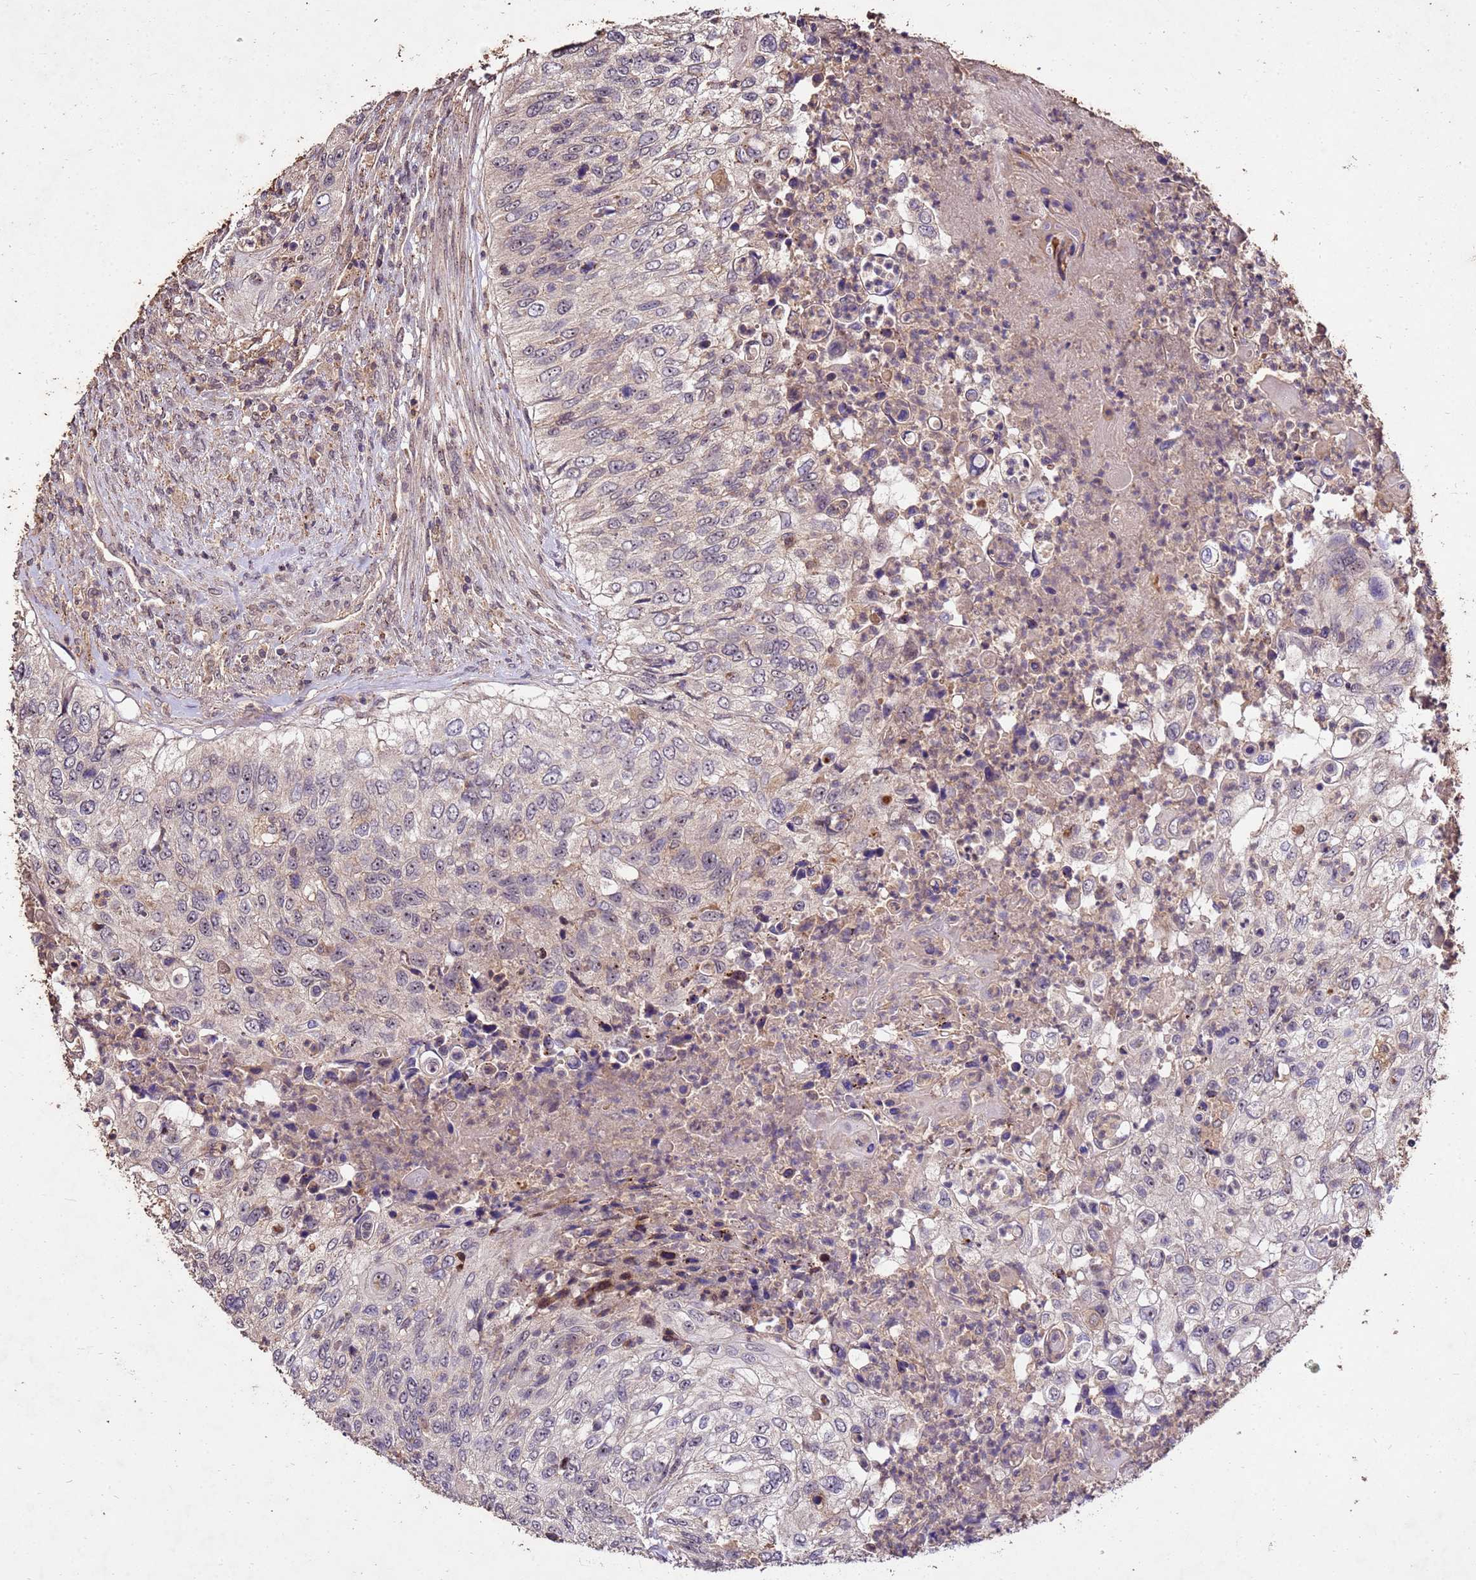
{"staining": {"intensity": "weak", "quantity": "<25%", "location": "cytoplasmic/membranous,nuclear"}, "tissue": "urothelial cancer", "cell_type": "Tumor cells", "image_type": "cancer", "snomed": [{"axis": "morphology", "description": "Urothelial carcinoma, High grade"}, {"axis": "topography", "description": "Urinary bladder"}], "caption": "The immunohistochemistry (IHC) image has no significant positivity in tumor cells of urothelial cancer tissue. (Stains: DAB (3,3'-diaminobenzidine) immunohistochemistry (IHC) with hematoxylin counter stain, Microscopy: brightfield microscopy at high magnification).", "gene": "TOR4A", "patient": {"sex": "female", "age": 60}}